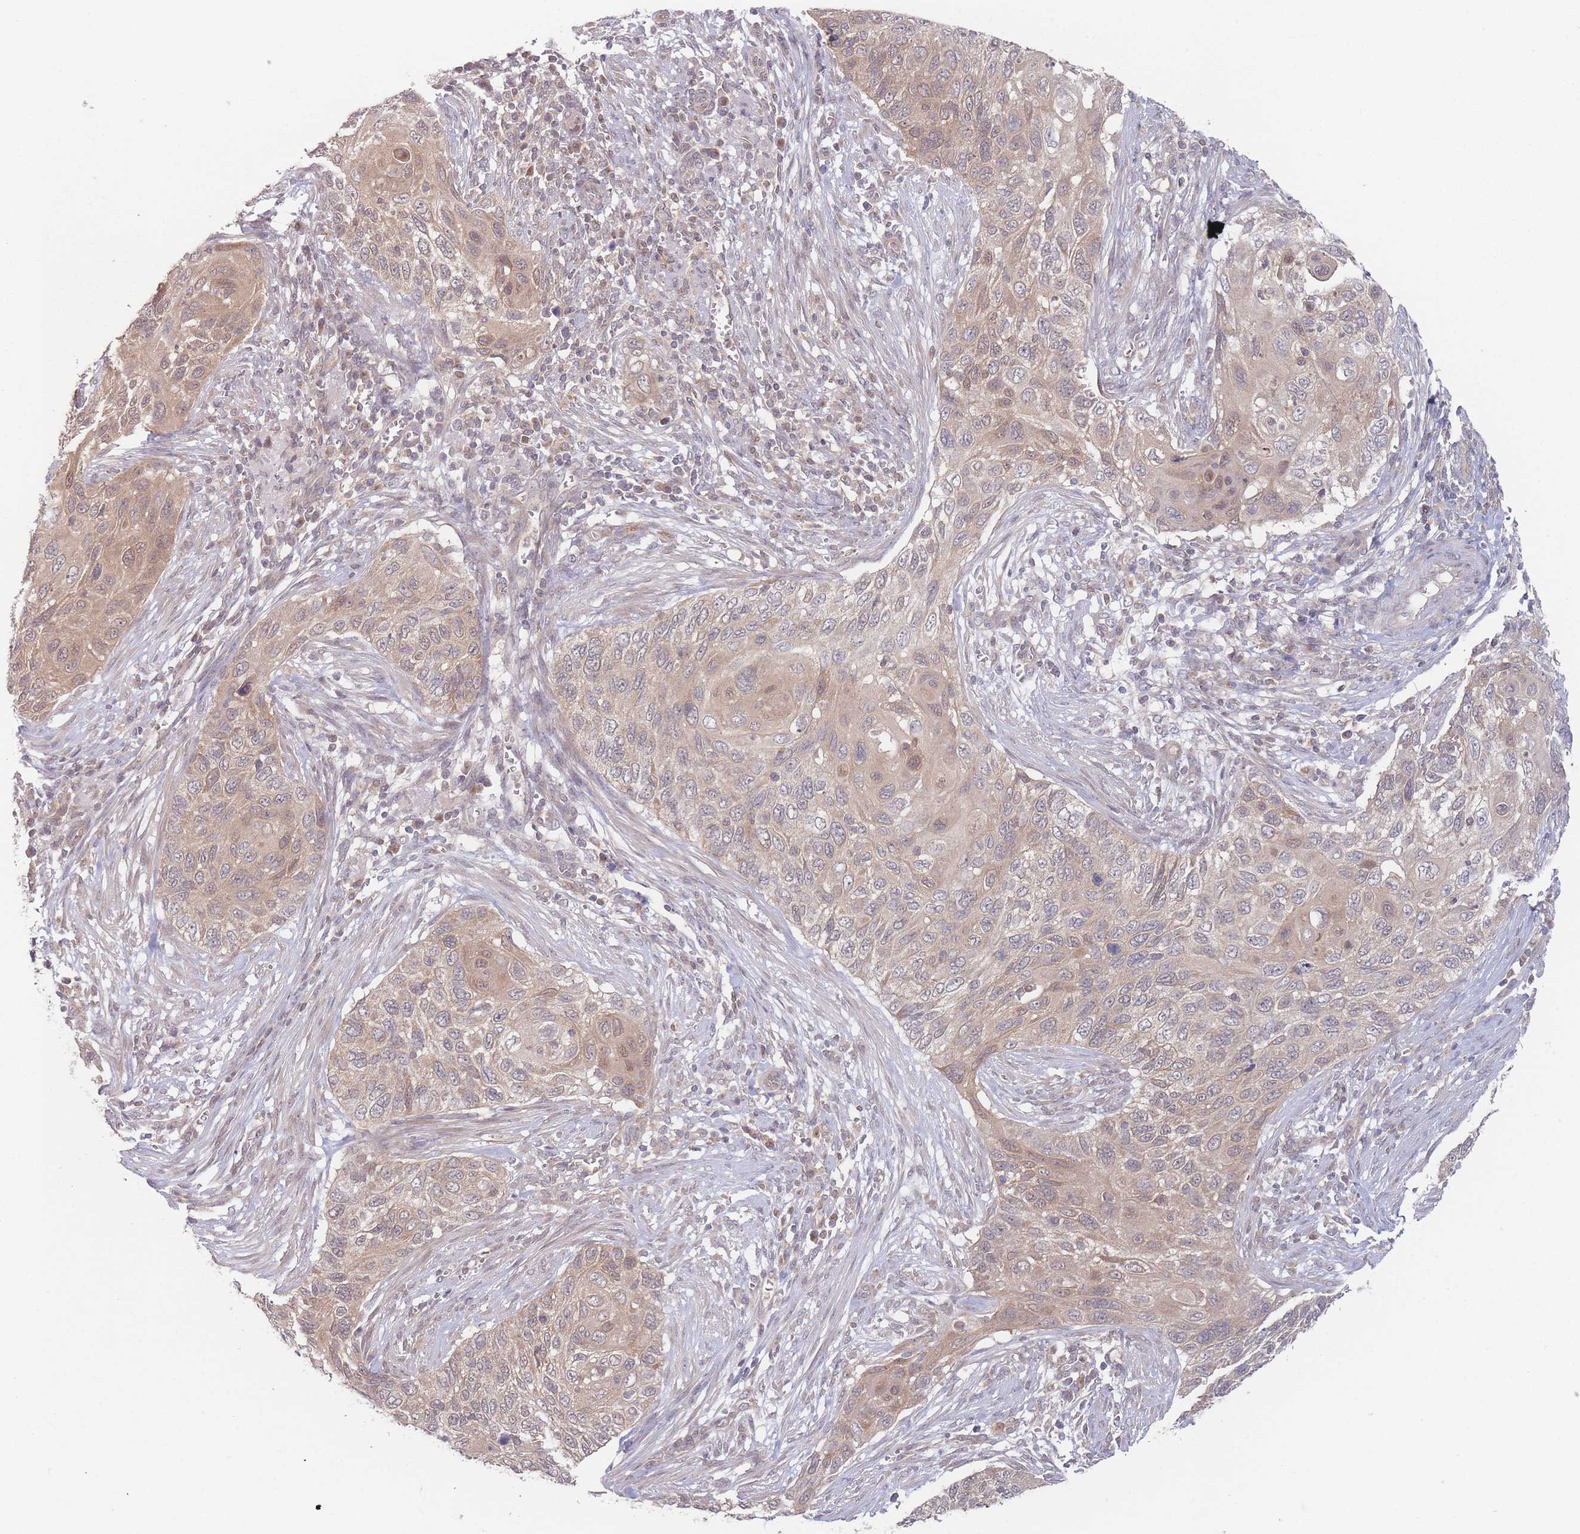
{"staining": {"intensity": "moderate", "quantity": ">75%", "location": "cytoplasmic/membranous"}, "tissue": "cervical cancer", "cell_type": "Tumor cells", "image_type": "cancer", "snomed": [{"axis": "morphology", "description": "Squamous cell carcinoma, NOS"}, {"axis": "topography", "description": "Cervix"}], "caption": "This photomicrograph displays immunohistochemistry staining of human cervical cancer (squamous cell carcinoma), with medium moderate cytoplasmic/membranous expression in approximately >75% of tumor cells.", "gene": "PPM1A", "patient": {"sex": "female", "age": 70}}